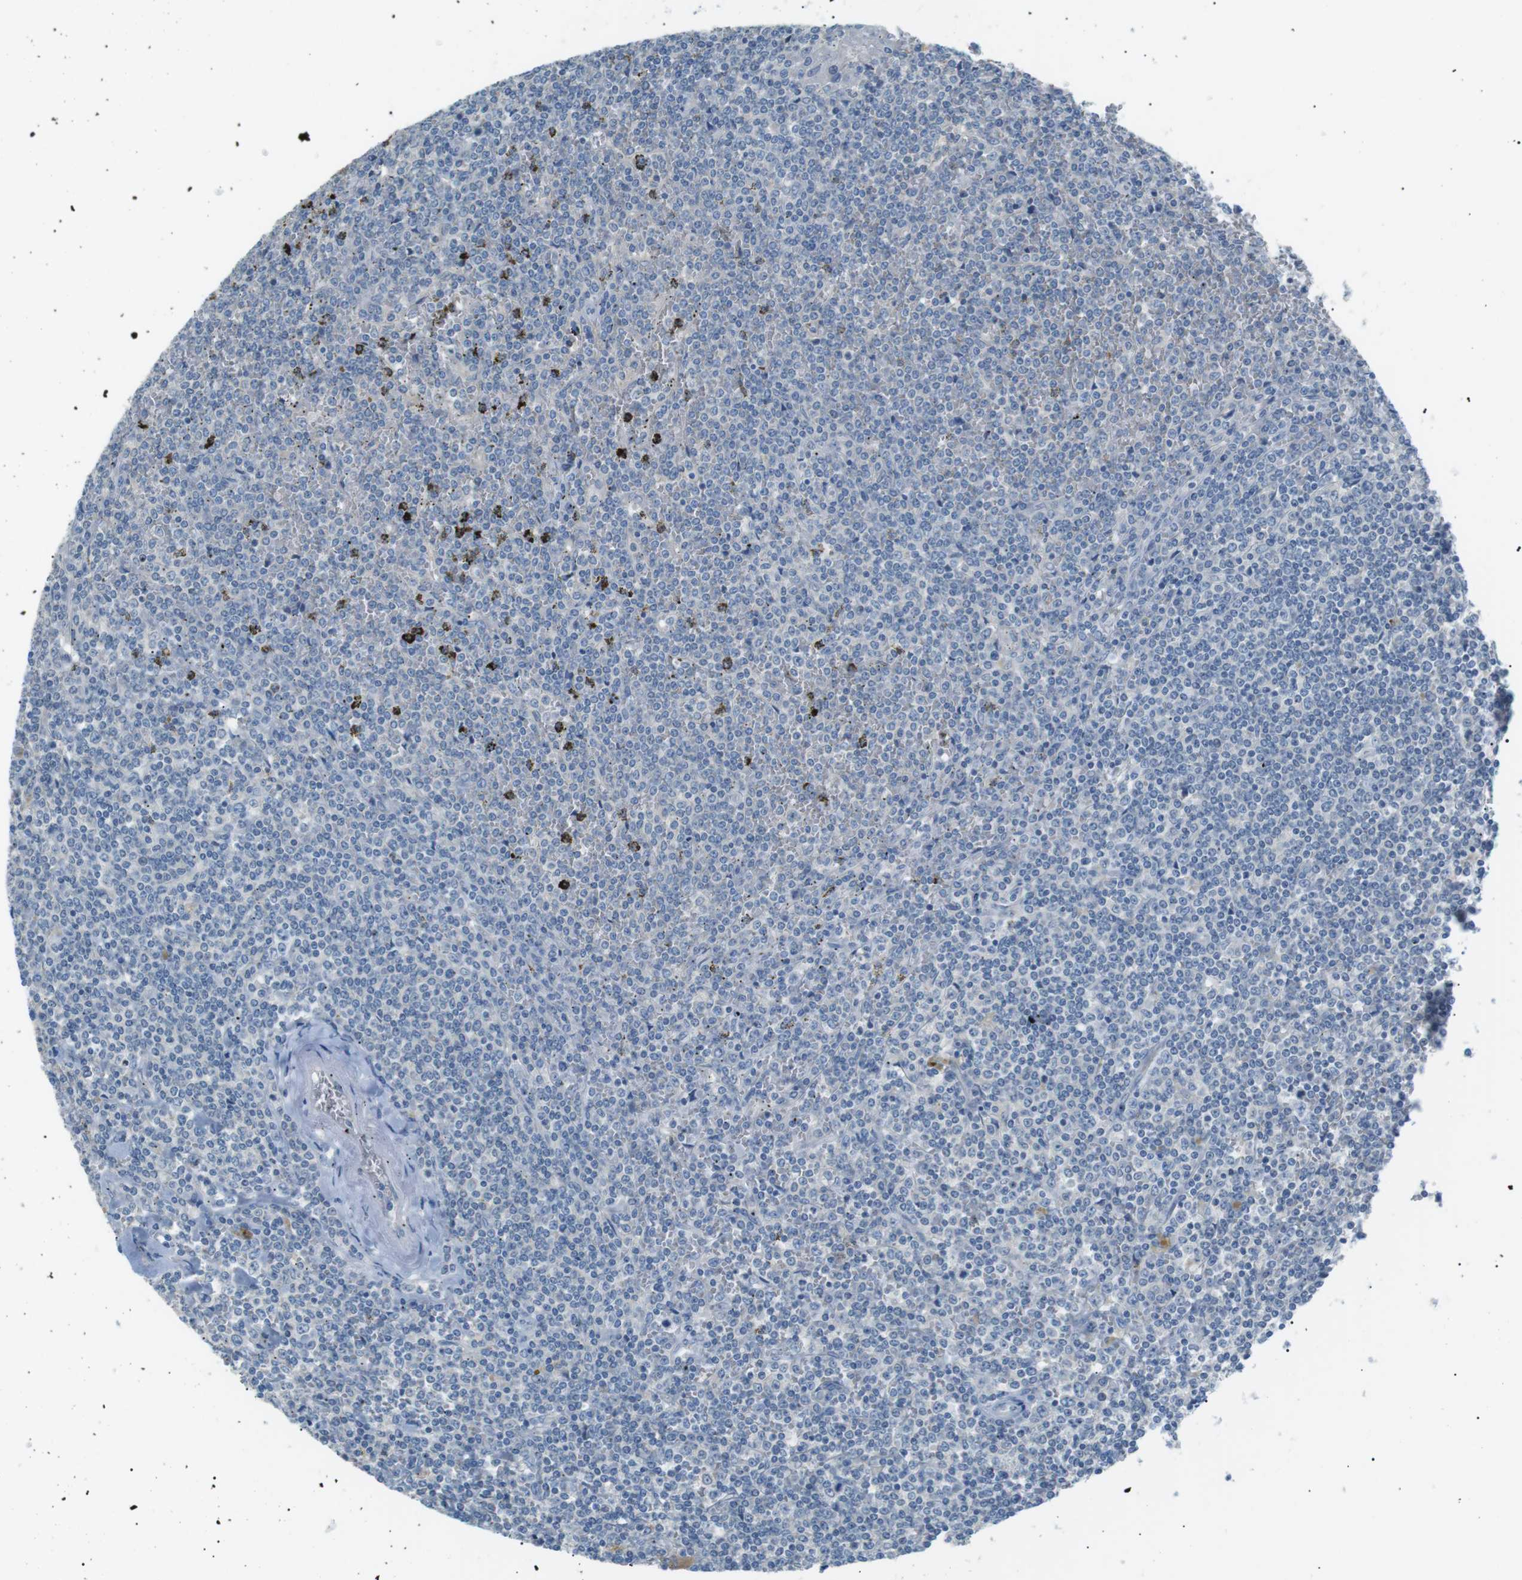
{"staining": {"intensity": "negative", "quantity": "none", "location": "none"}, "tissue": "lymphoma", "cell_type": "Tumor cells", "image_type": "cancer", "snomed": [{"axis": "morphology", "description": "Malignant lymphoma, non-Hodgkin's type, Low grade"}, {"axis": "topography", "description": "Spleen"}], "caption": "An immunohistochemistry (IHC) histopathology image of lymphoma is shown. There is no staining in tumor cells of lymphoma.", "gene": "CDH26", "patient": {"sex": "female", "age": 19}}